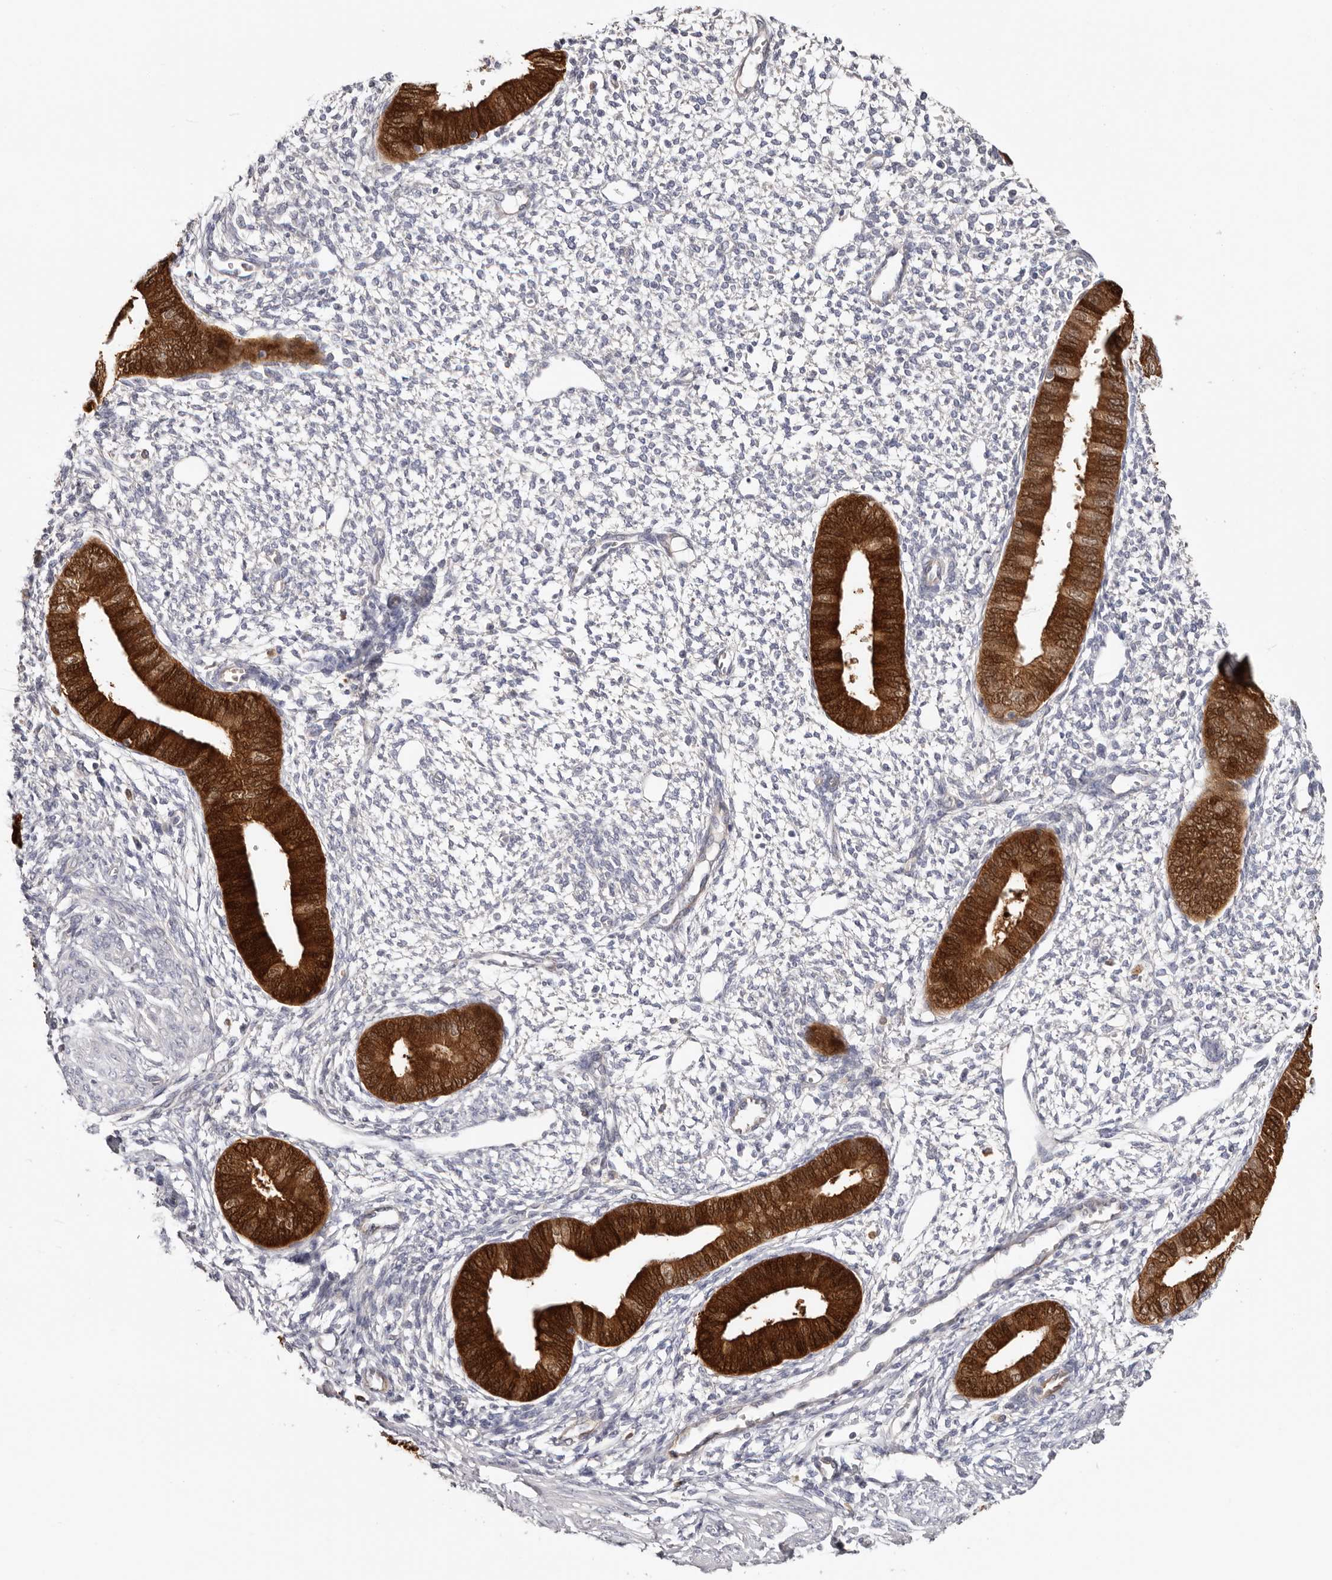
{"staining": {"intensity": "weak", "quantity": "<25%", "location": "cytoplasmic/membranous"}, "tissue": "endometrium", "cell_type": "Cells in endometrial stroma", "image_type": "normal", "snomed": [{"axis": "morphology", "description": "Normal tissue, NOS"}, {"axis": "topography", "description": "Endometrium"}], "caption": "High magnification brightfield microscopy of benign endometrium stained with DAB (brown) and counterstained with hematoxylin (blue): cells in endometrial stroma show no significant positivity.", "gene": "PKDCC", "patient": {"sex": "female", "age": 46}}